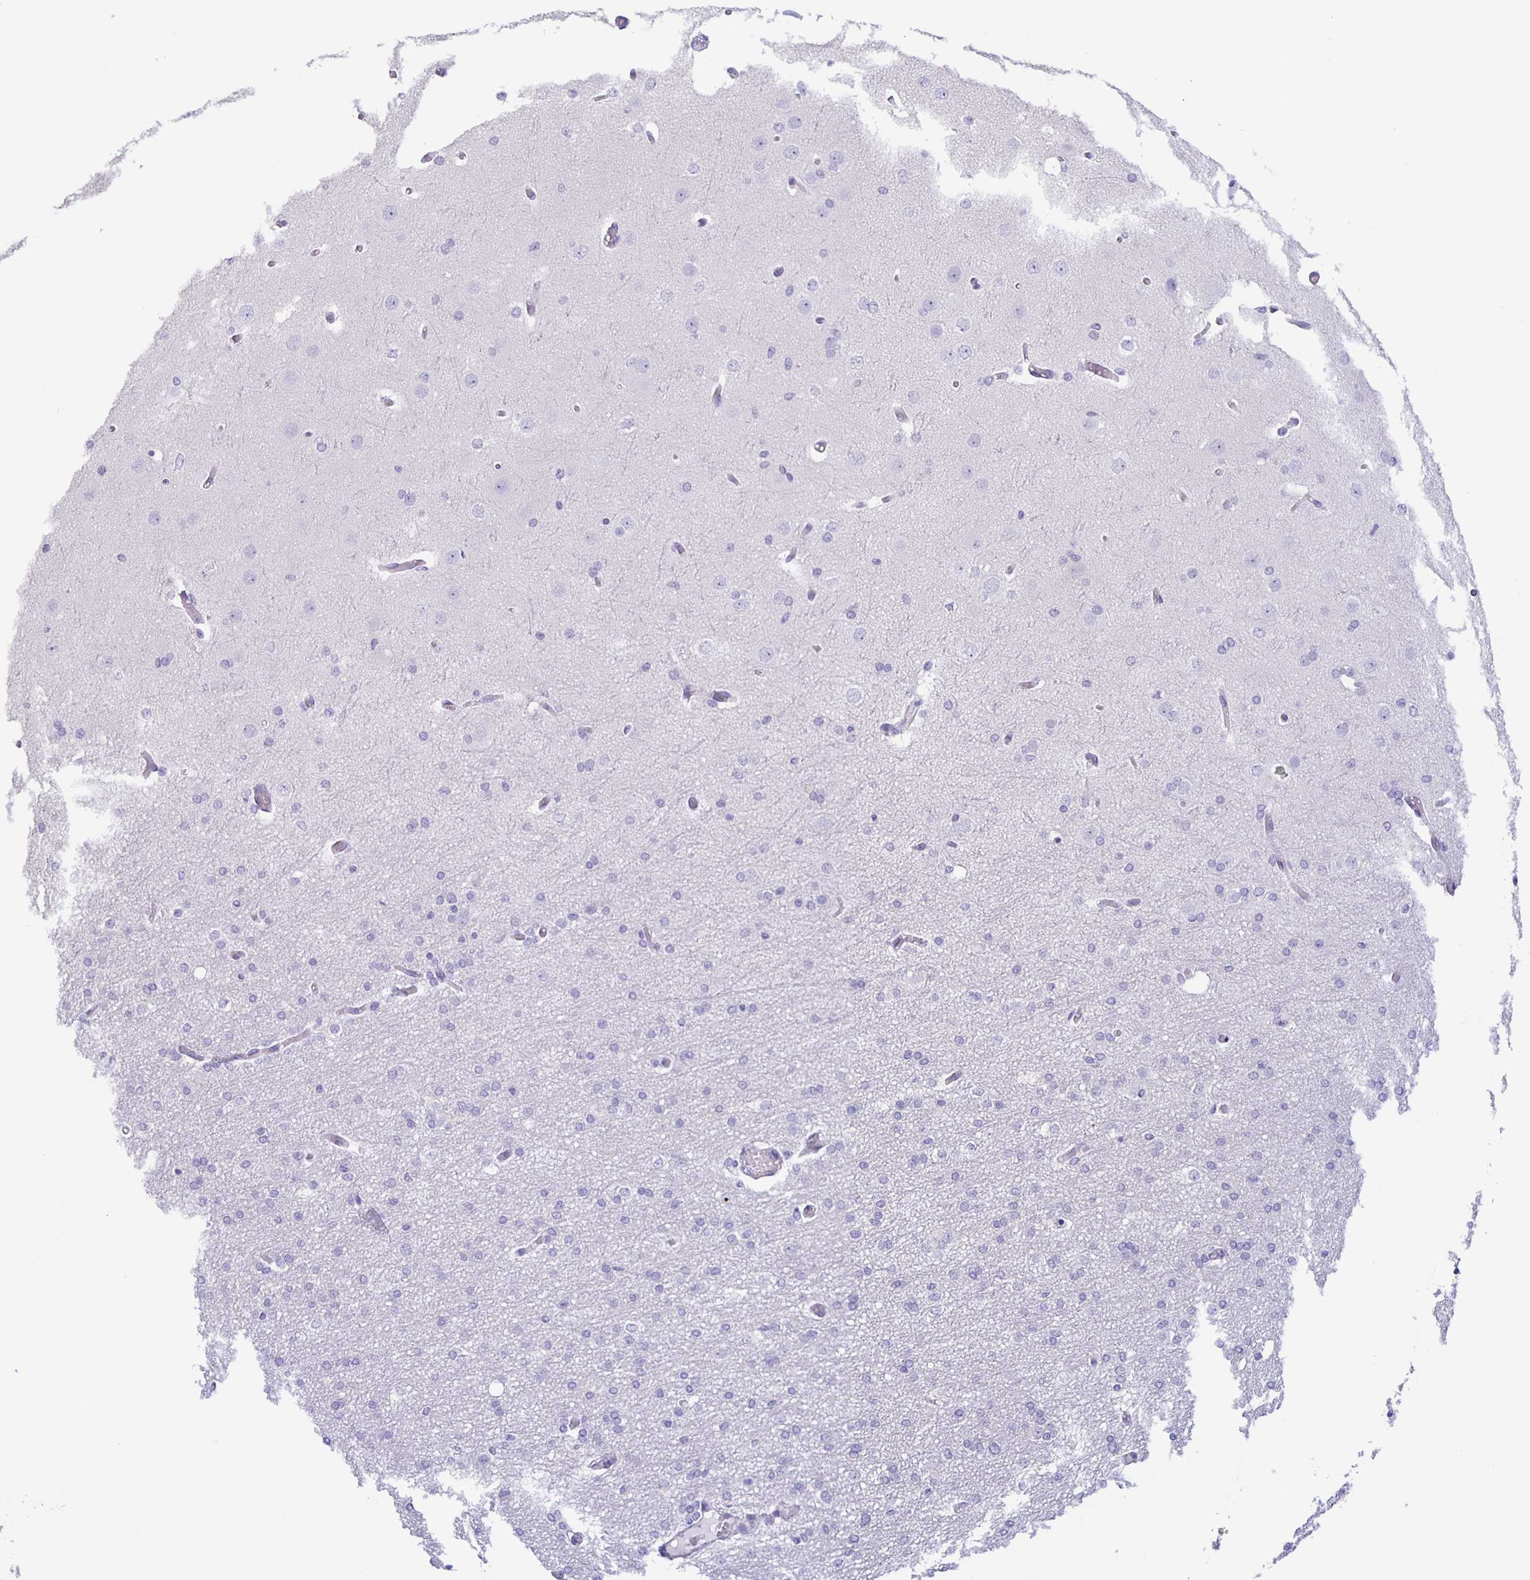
{"staining": {"intensity": "negative", "quantity": "none", "location": "none"}, "tissue": "cerebral cortex", "cell_type": "Endothelial cells", "image_type": "normal", "snomed": [{"axis": "morphology", "description": "Normal tissue, NOS"}, {"axis": "morphology", "description": "Inflammation, NOS"}, {"axis": "topography", "description": "Cerebral cortex"}], "caption": "Endothelial cells show no significant protein expression in benign cerebral cortex. The staining was performed using DAB to visualize the protein expression in brown, while the nuclei were stained in blue with hematoxylin (Magnification: 20x).", "gene": "TGIF2LX", "patient": {"sex": "male", "age": 6}}